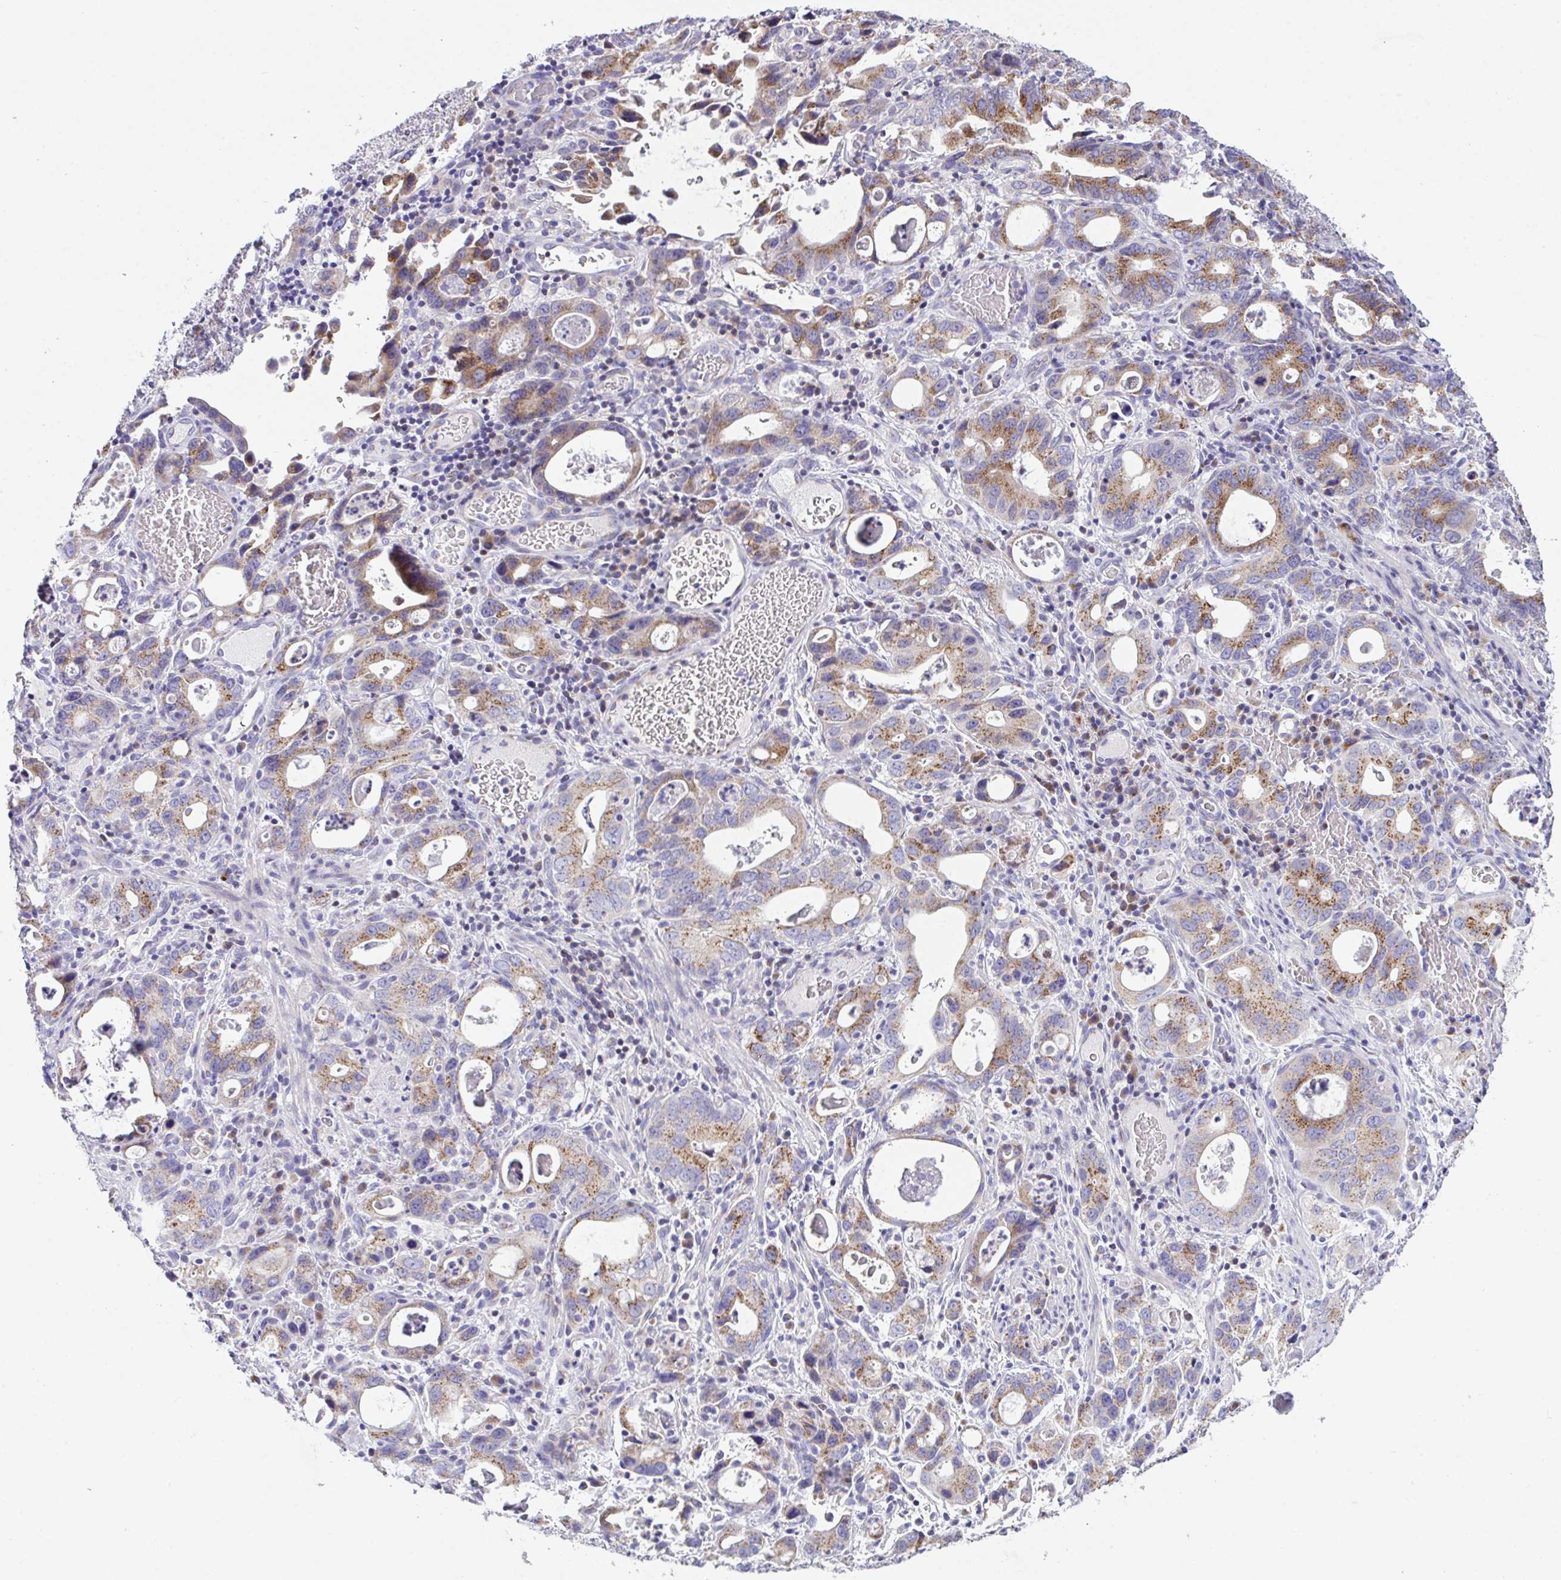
{"staining": {"intensity": "moderate", "quantity": "25%-75%", "location": "cytoplasmic/membranous"}, "tissue": "stomach cancer", "cell_type": "Tumor cells", "image_type": "cancer", "snomed": [{"axis": "morphology", "description": "Adenocarcinoma, NOS"}, {"axis": "topography", "description": "Stomach, upper"}], "caption": "About 25%-75% of tumor cells in adenocarcinoma (stomach) reveal moderate cytoplasmic/membranous protein staining as visualized by brown immunohistochemical staining.", "gene": "MIA3", "patient": {"sex": "male", "age": 74}}